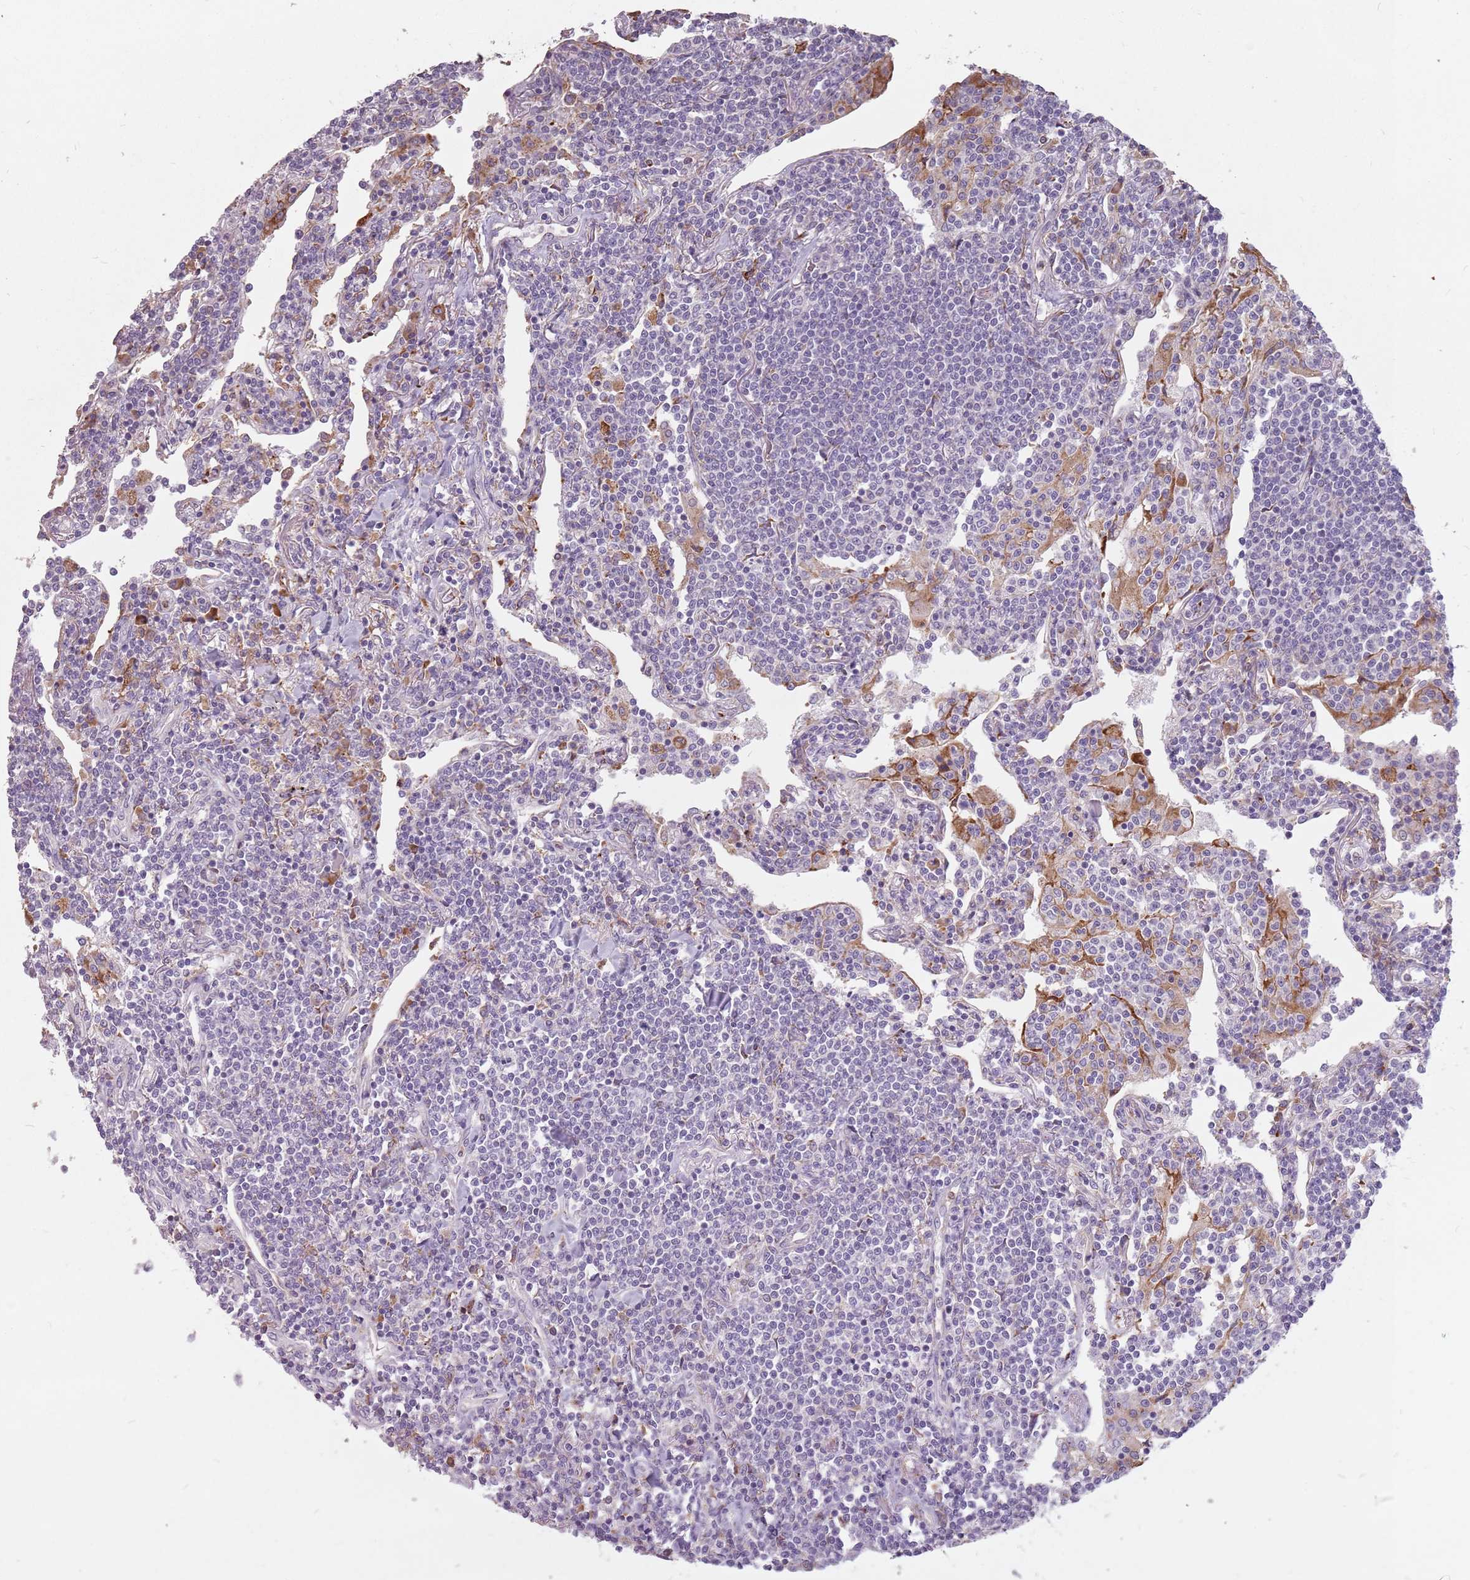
{"staining": {"intensity": "negative", "quantity": "none", "location": "none"}, "tissue": "lymphoma", "cell_type": "Tumor cells", "image_type": "cancer", "snomed": [{"axis": "morphology", "description": "Malignant lymphoma, non-Hodgkin's type, Low grade"}, {"axis": "topography", "description": "Lung"}], "caption": "Tumor cells show no significant expression in low-grade malignant lymphoma, non-Hodgkin's type.", "gene": "RPS9", "patient": {"sex": "female", "age": 71}}